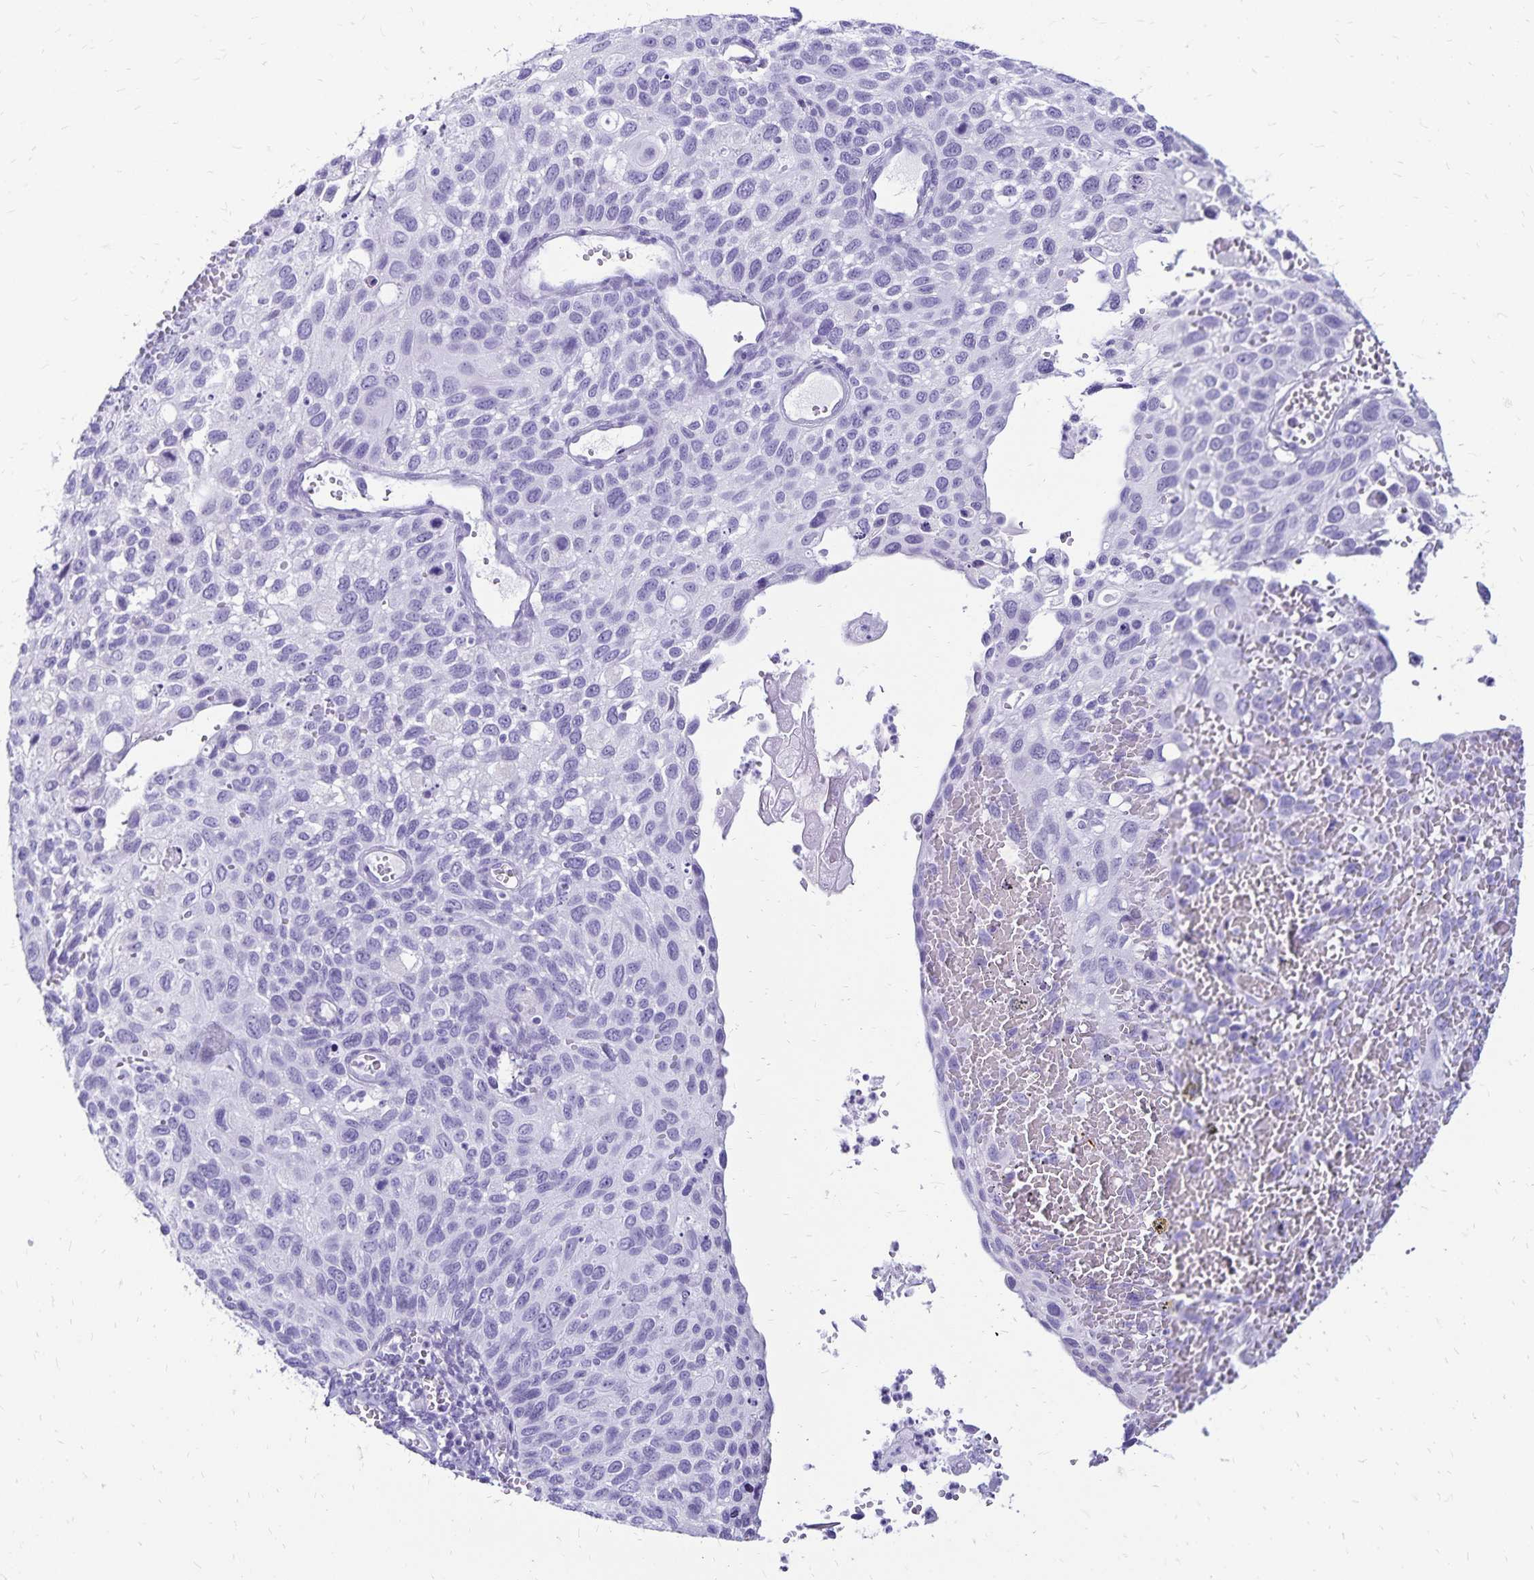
{"staining": {"intensity": "negative", "quantity": "none", "location": "none"}, "tissue": "cervical cancer", "cell_type": "Tumor cells", "image_type": "cancer", "snomed": [{"axis": "morphology", "description": "Squamous cell carcinoma, NOS"}, {"axis": "topography", "description": "Cervix"}], "caption": "Tumor cells are negative for protein expression in human cervical cancer (squamous cell carcinoma).", "gene": "LIN28B", "patient": {"sex": "female", "age": 70}}